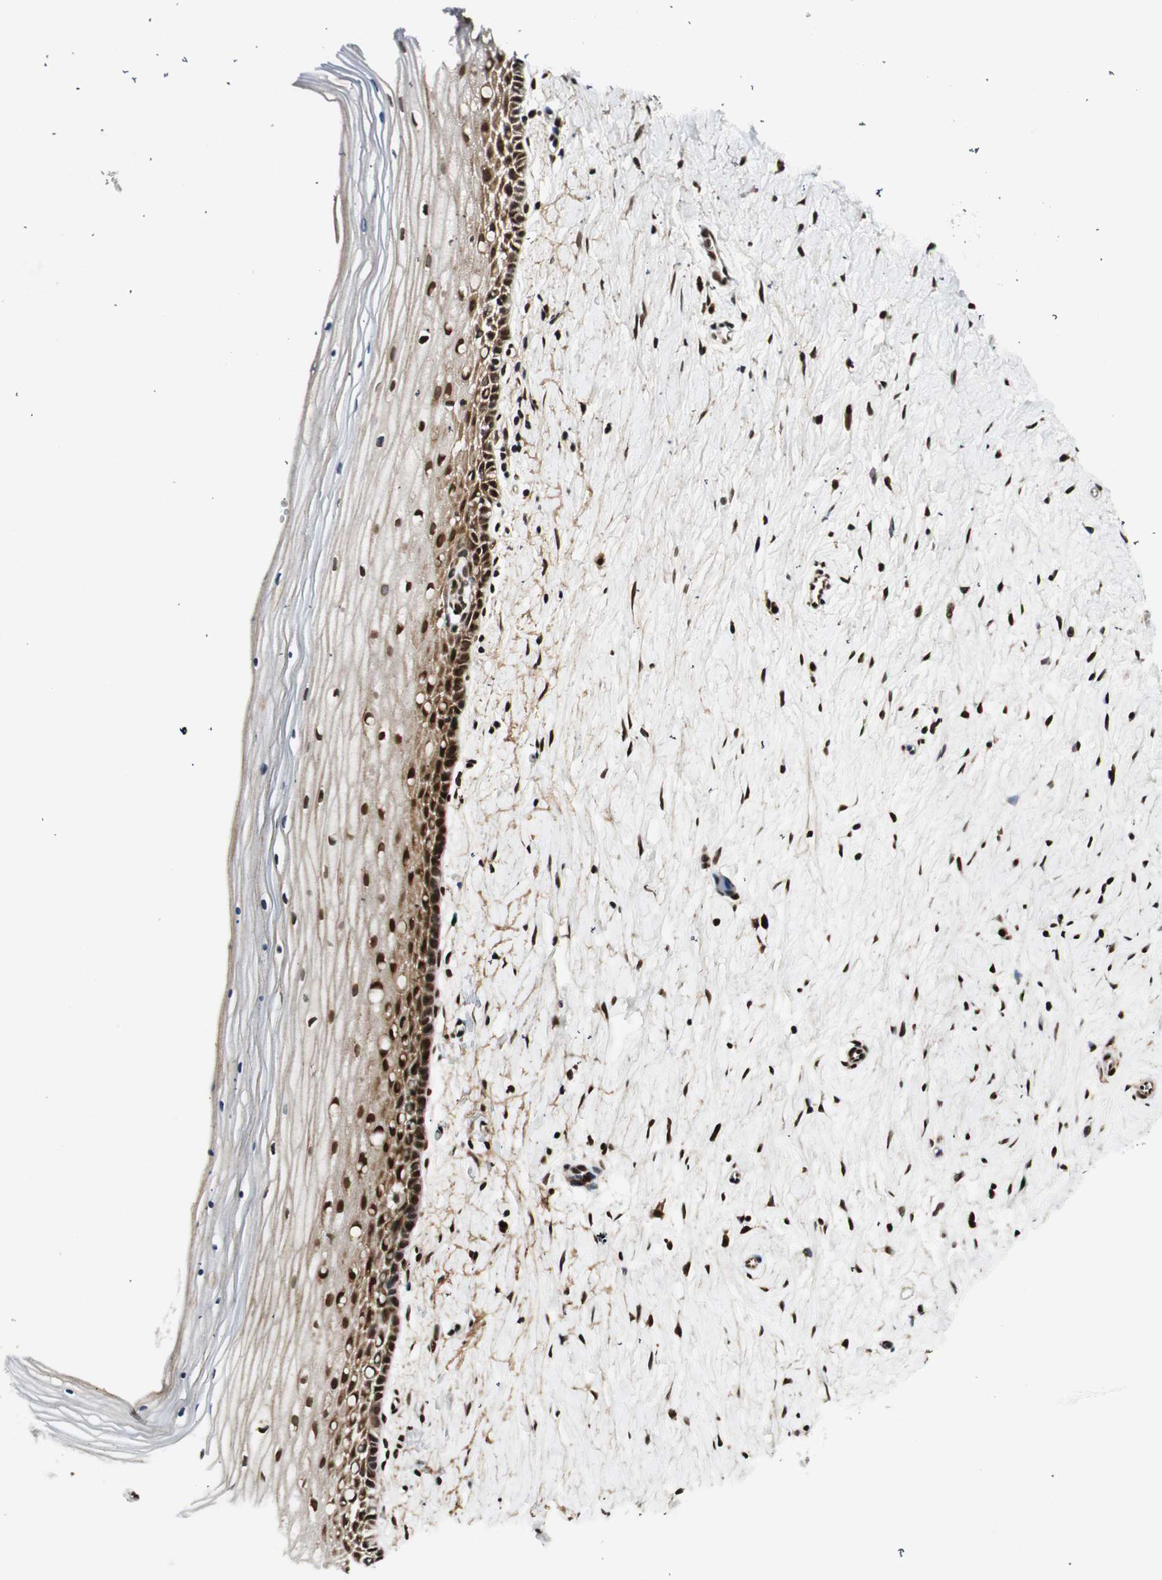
{"staining": {"intensity": "strong", "quantity": ">75%", "location": "cytoplasmic/membranous,nuclear"}, "tissue": "cervix", "cell_type": "Glandular cells", "image_type": "normal", "snomed": [{"axis": "morphology", "description": "Normal tissue, NOS"}, {"axis": "topography", "description": "Cervix"}], "caption": "Human cervix stained for a protein (brown) displays strong cytoplasmic/membranous,nuclear positive expression in about >75% of glandular cells.", "gene": "RING1", "patient": {"sex": "female", "age": 39}}